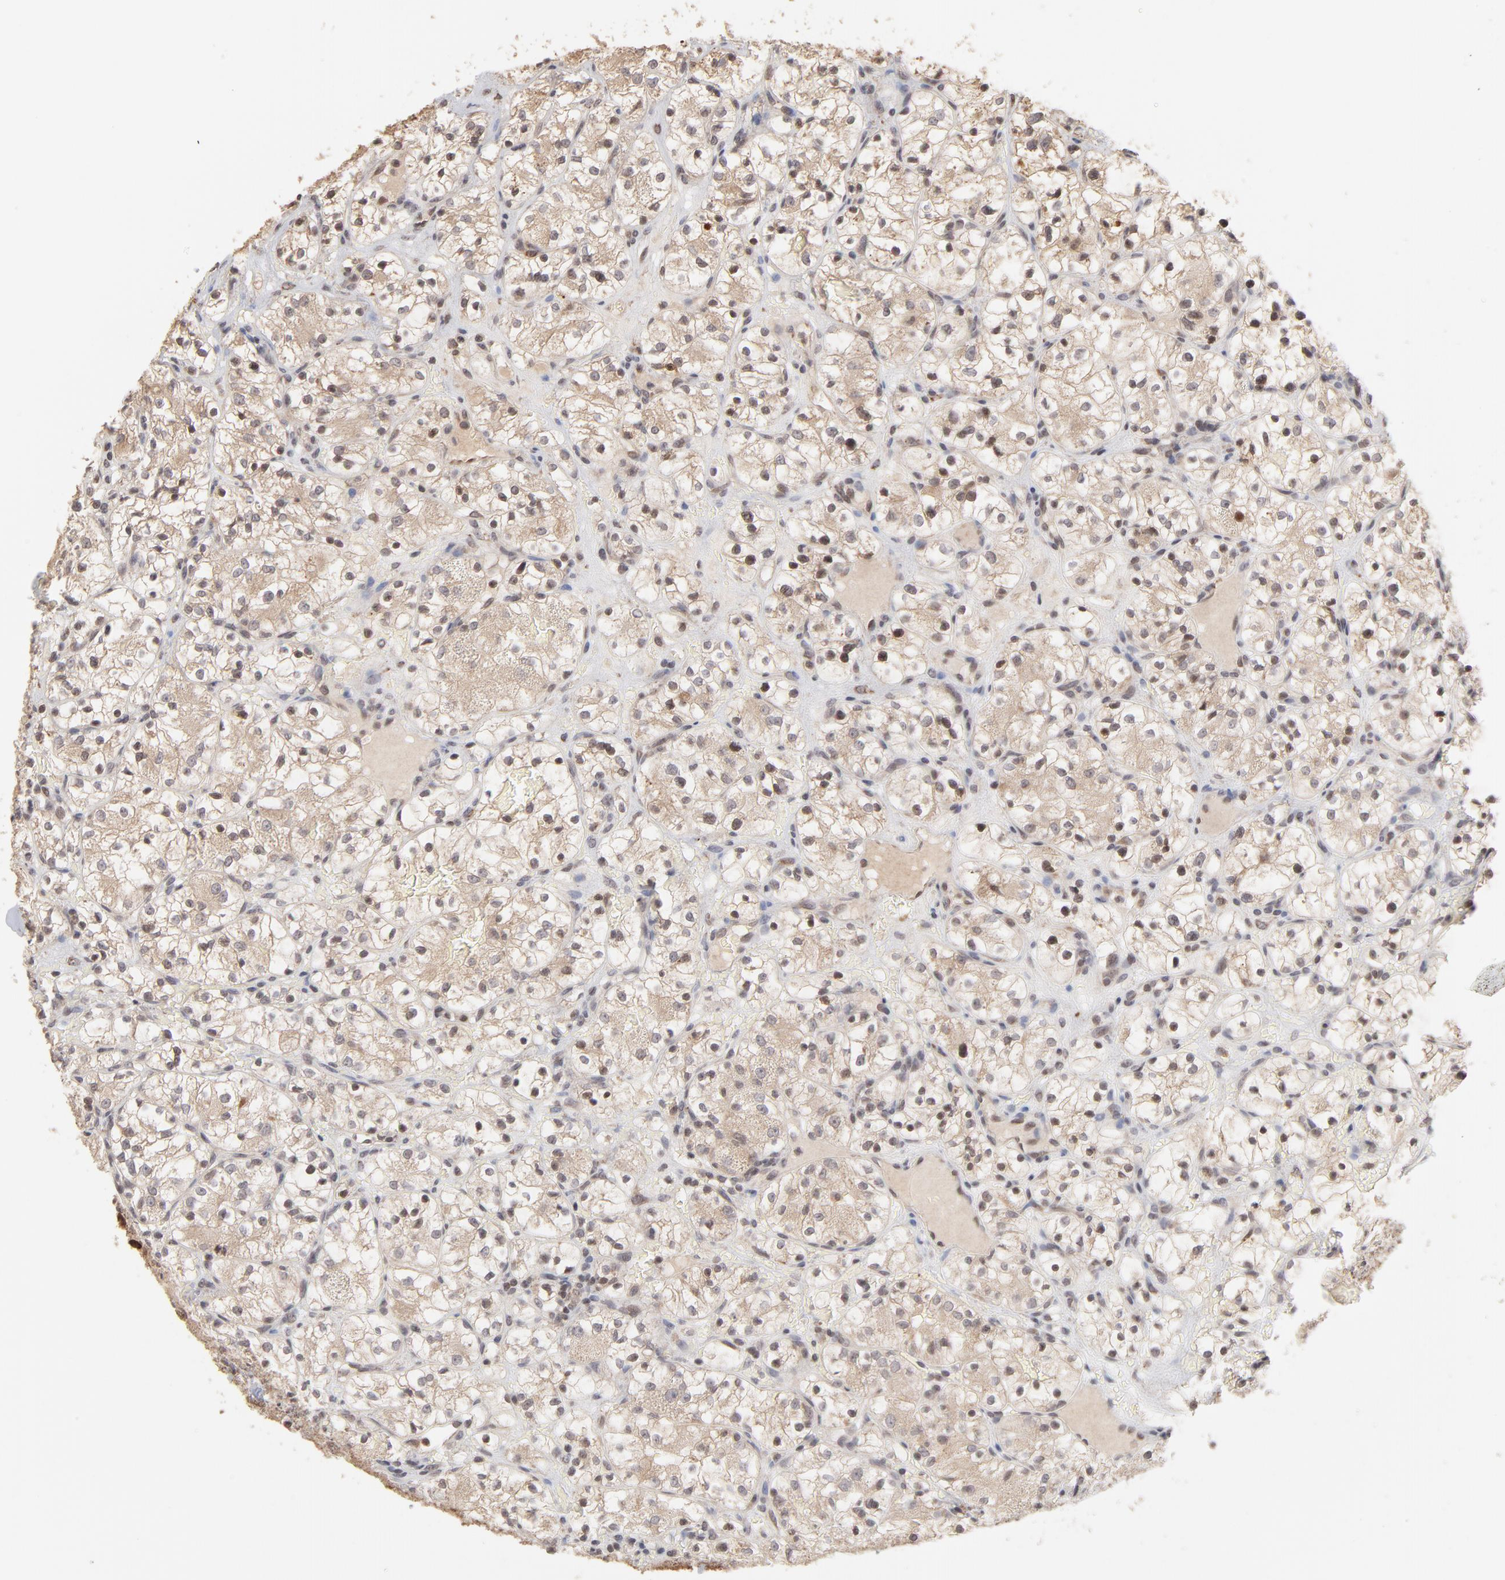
{"staining": {"intensity": "moderate", "quantity": ">75%", "location": "nuclear"}, "tissue": "renal cancer", "cell_type": "Tumor cells", "image_type": "cancer", "snomed": [{"axis": "morphology", "description": "Adenocarcinoma, NOS"}, {"axis": "topography", "description": "Kidney"}], "caption": "Protein expression analysis of adenocarcinoma (renal) shows moderate nuclear expression in about >75% of tumor cells.", "gene": "ARIH1", "patient": {"sex": "female", "age": 60}}